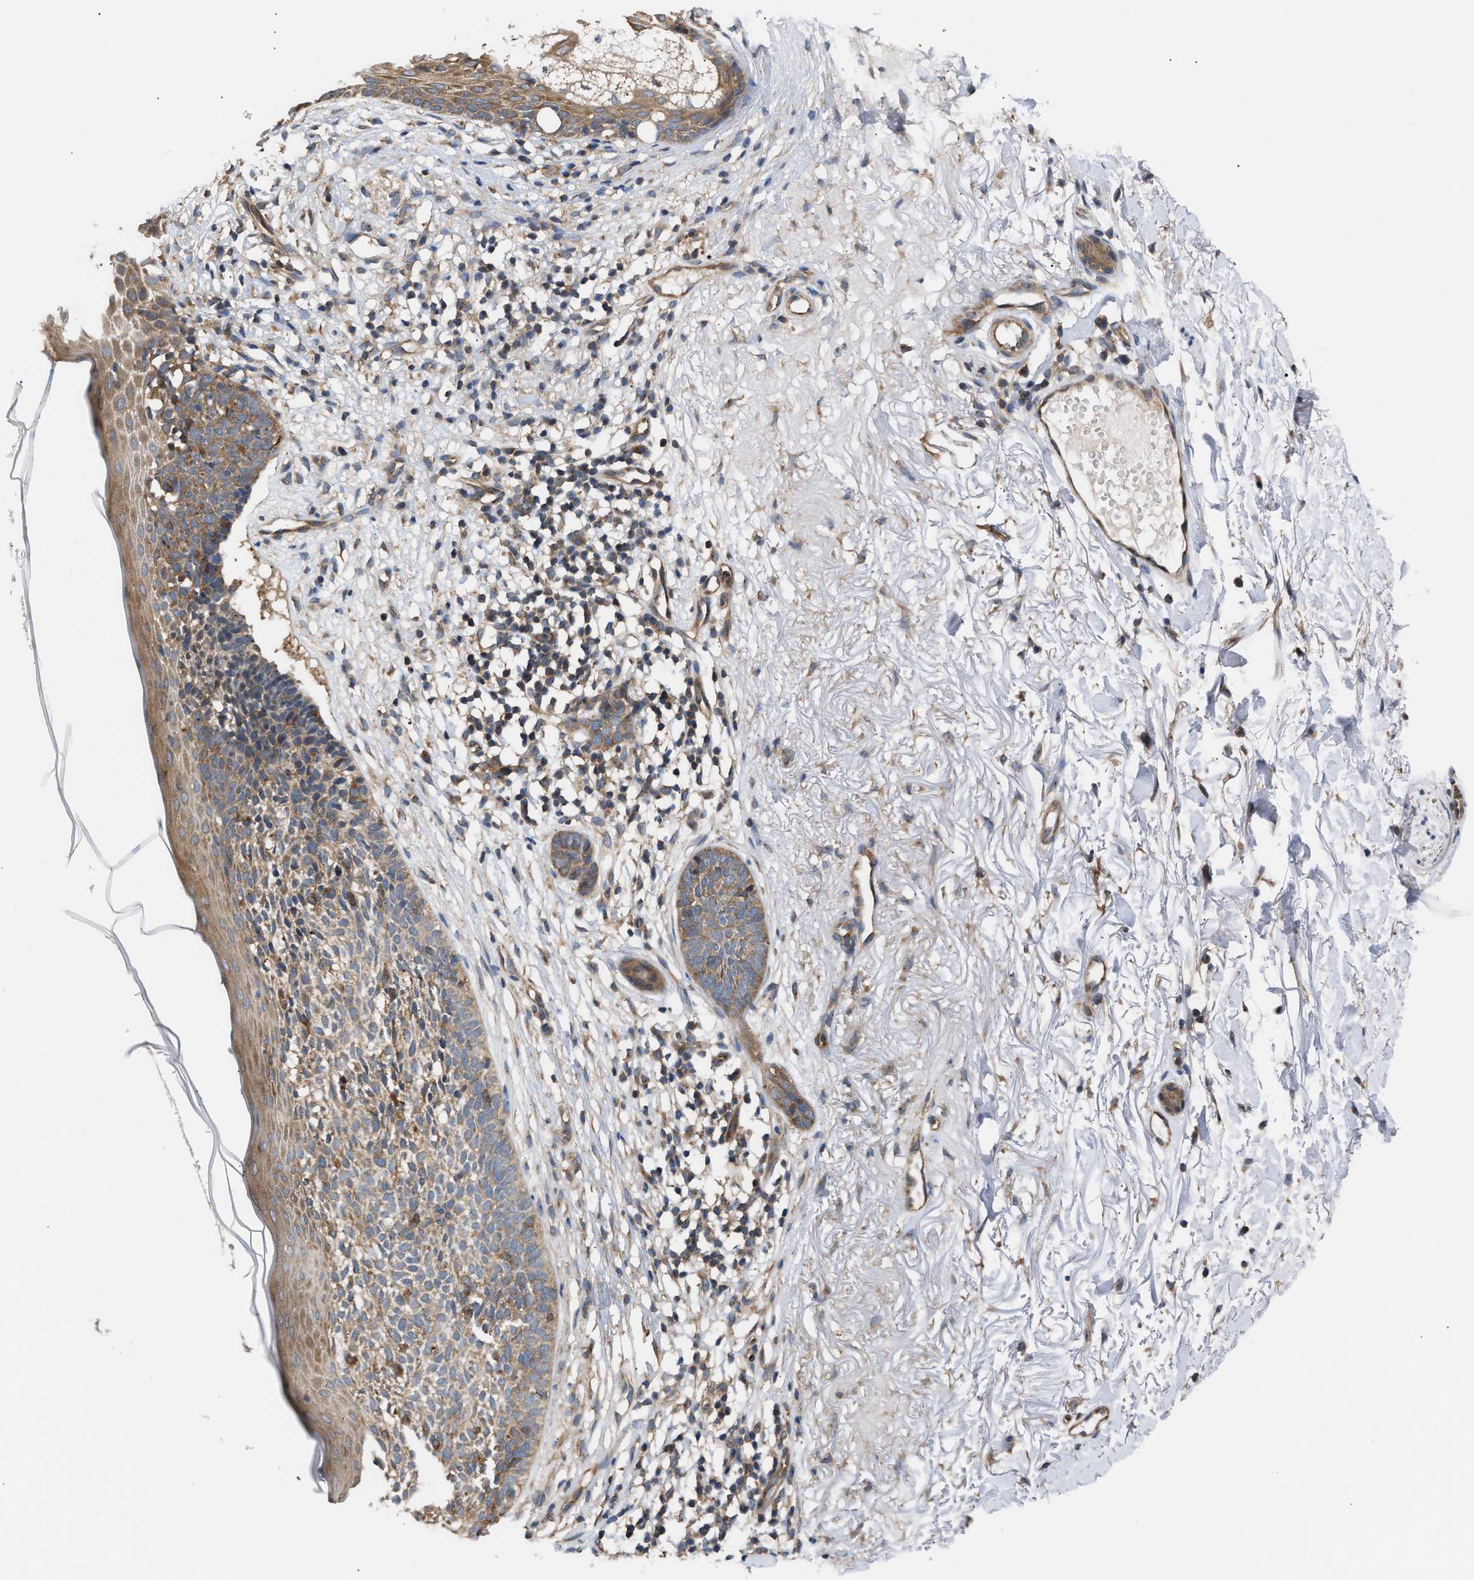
{"staining": {"intensity": "moderate", "quantity": ">75%", "location": "cytoplasmic/membranous"}, "tissue": "skin cancer", "cell_type": "Tumor cells", "image_type": "cancer", "snomed": [{"axis": "morphology", "description": "Basal cell carcinoma"}, {"axis": "topography", "description": "Skin"}], "caption": "Basal cell carcinoma (skin) stained with DAB immunohistochemistry (IHC) reveals medium levels of moderate cytoplasmic/membranous staining in about >75% of tumor cells.", "gene": "LAPTM4B", "patient": {"sex": "female", "age": 70}}